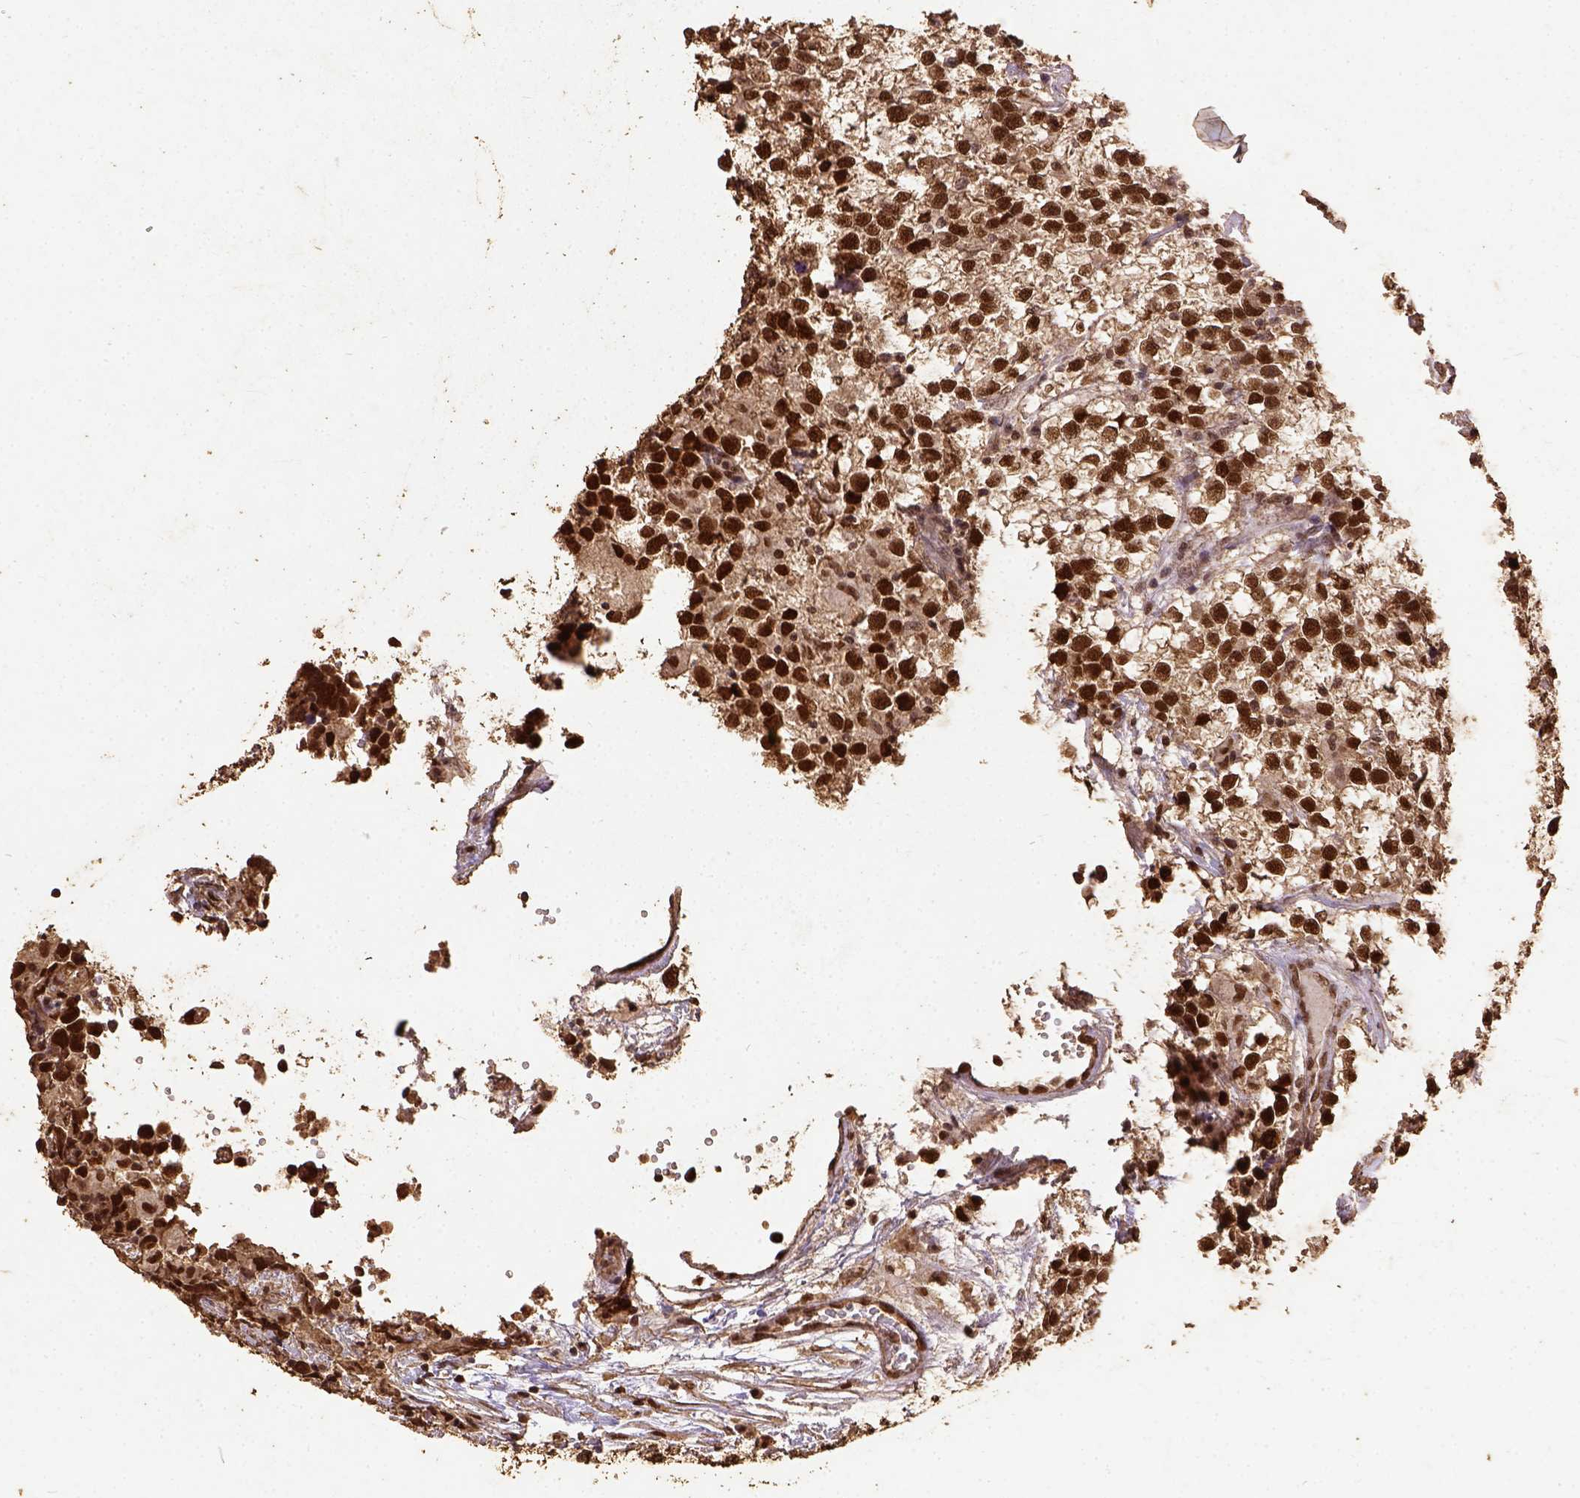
{"staining": {"intensity": "strong", "quantity": ">75%", "location": "nuclear"}, "tissue": "testis cancer", "cell_type": "Tumor cells", "image_type": "cancer", "snomed": [{"axis": "morphology", "description": "Seminoma, NOS"}, {"axis": "topography", "description": "Testis"}], "caption": "Immunohistochemical staining of seminoma (testis) displays strong nuclear protein positivity in approximately >75% of tumor cells.", "gene": "NACC1", "patient": {"sex": "male", "age": 31}}